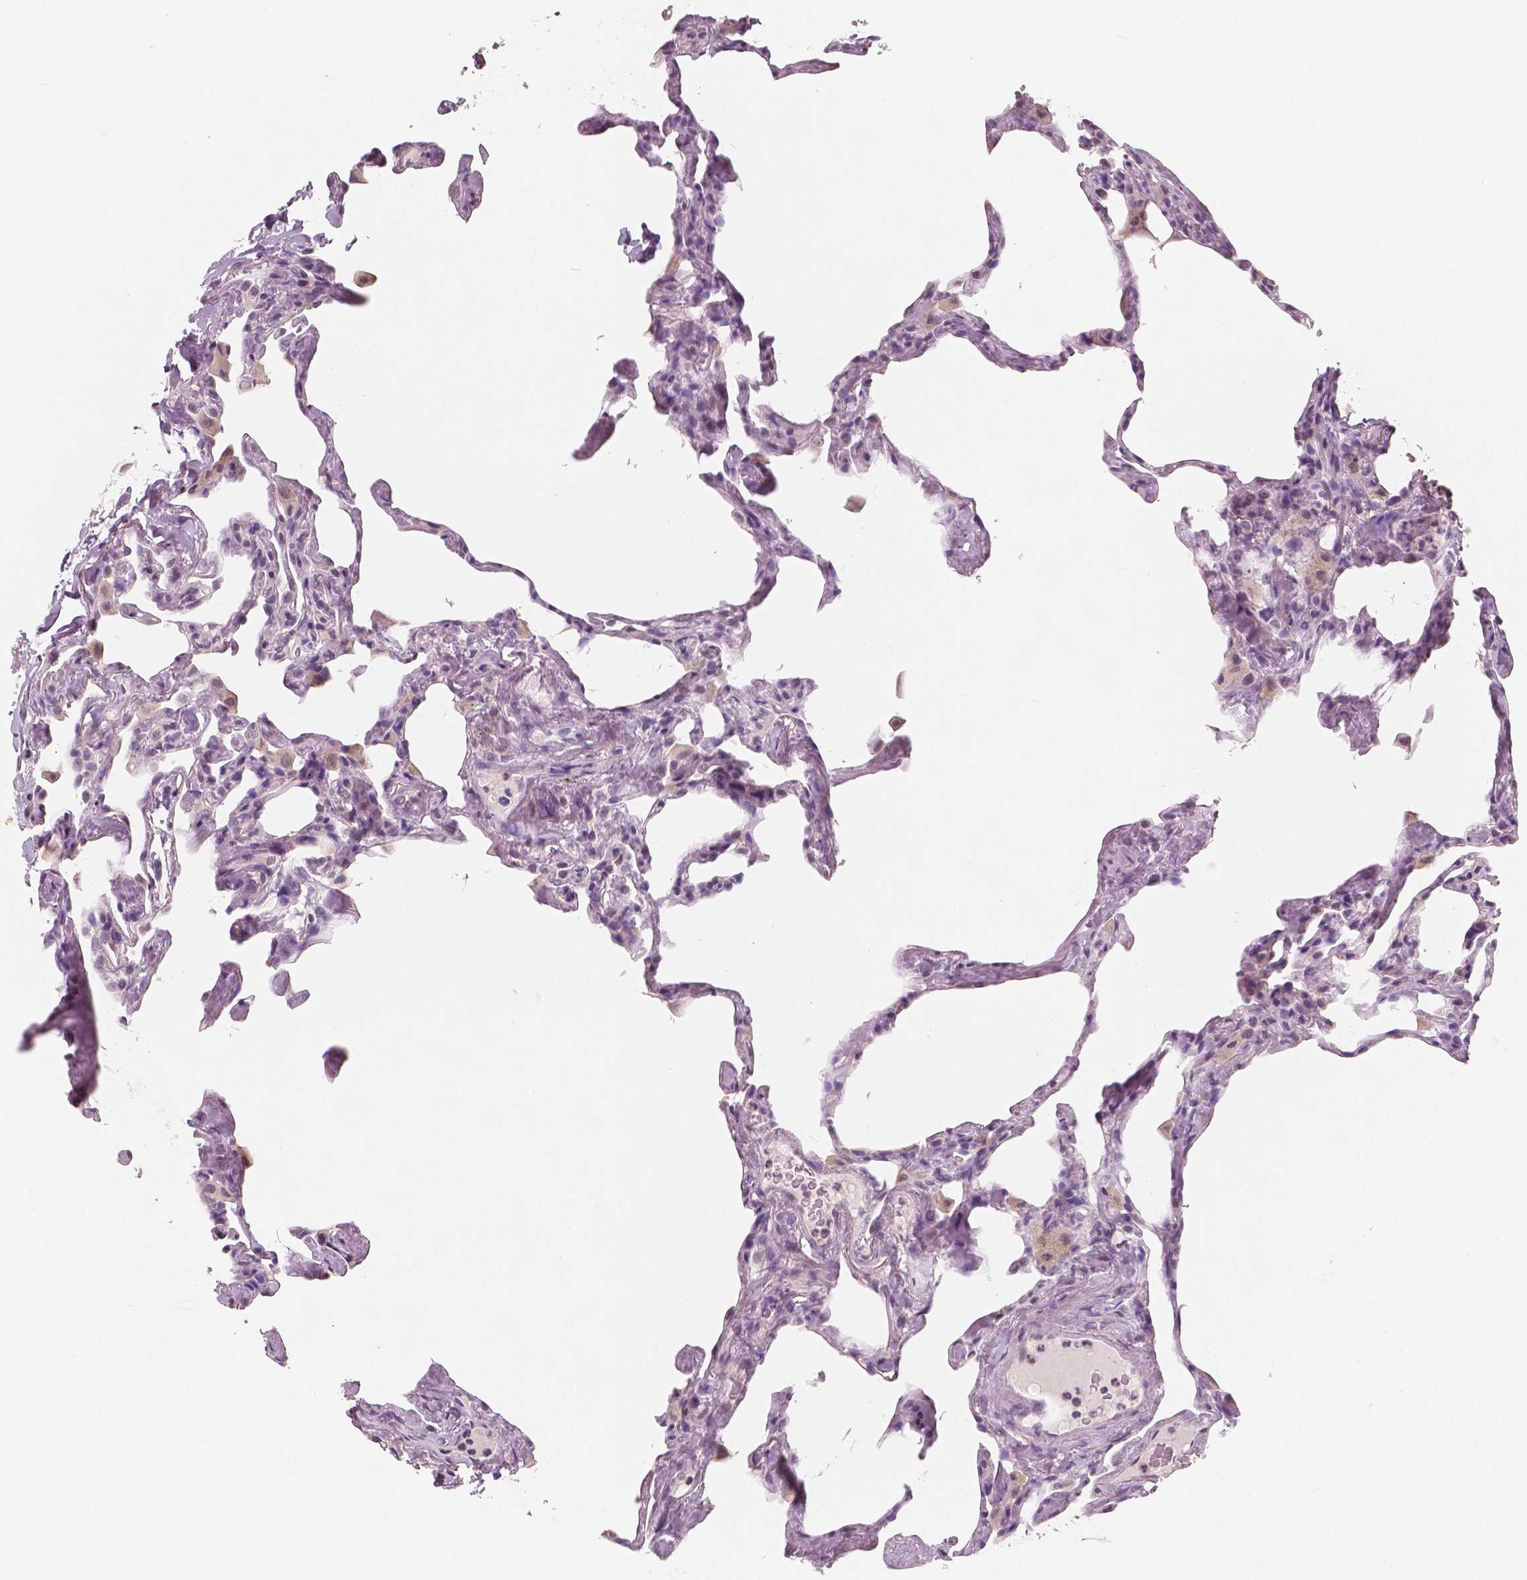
{"staining": {"intensity": "negative", "quantity": "none", "location": "none"}, "tissue": "lung", "cell_type": "Alveolar cells", "image_type": "normal", "snomed": [{"axis": "morphology", "description": "Normal tissue, NOS"}, {"axis": "topography", "description": "Lung"}], "caption": "This is an immunohistochemistry (IHC) photomicrograph of unremarkable human lung. There is no staining in alveolar cells.", "gene": "RNASE7", "patient": {"sex": "male", "age": 65}}